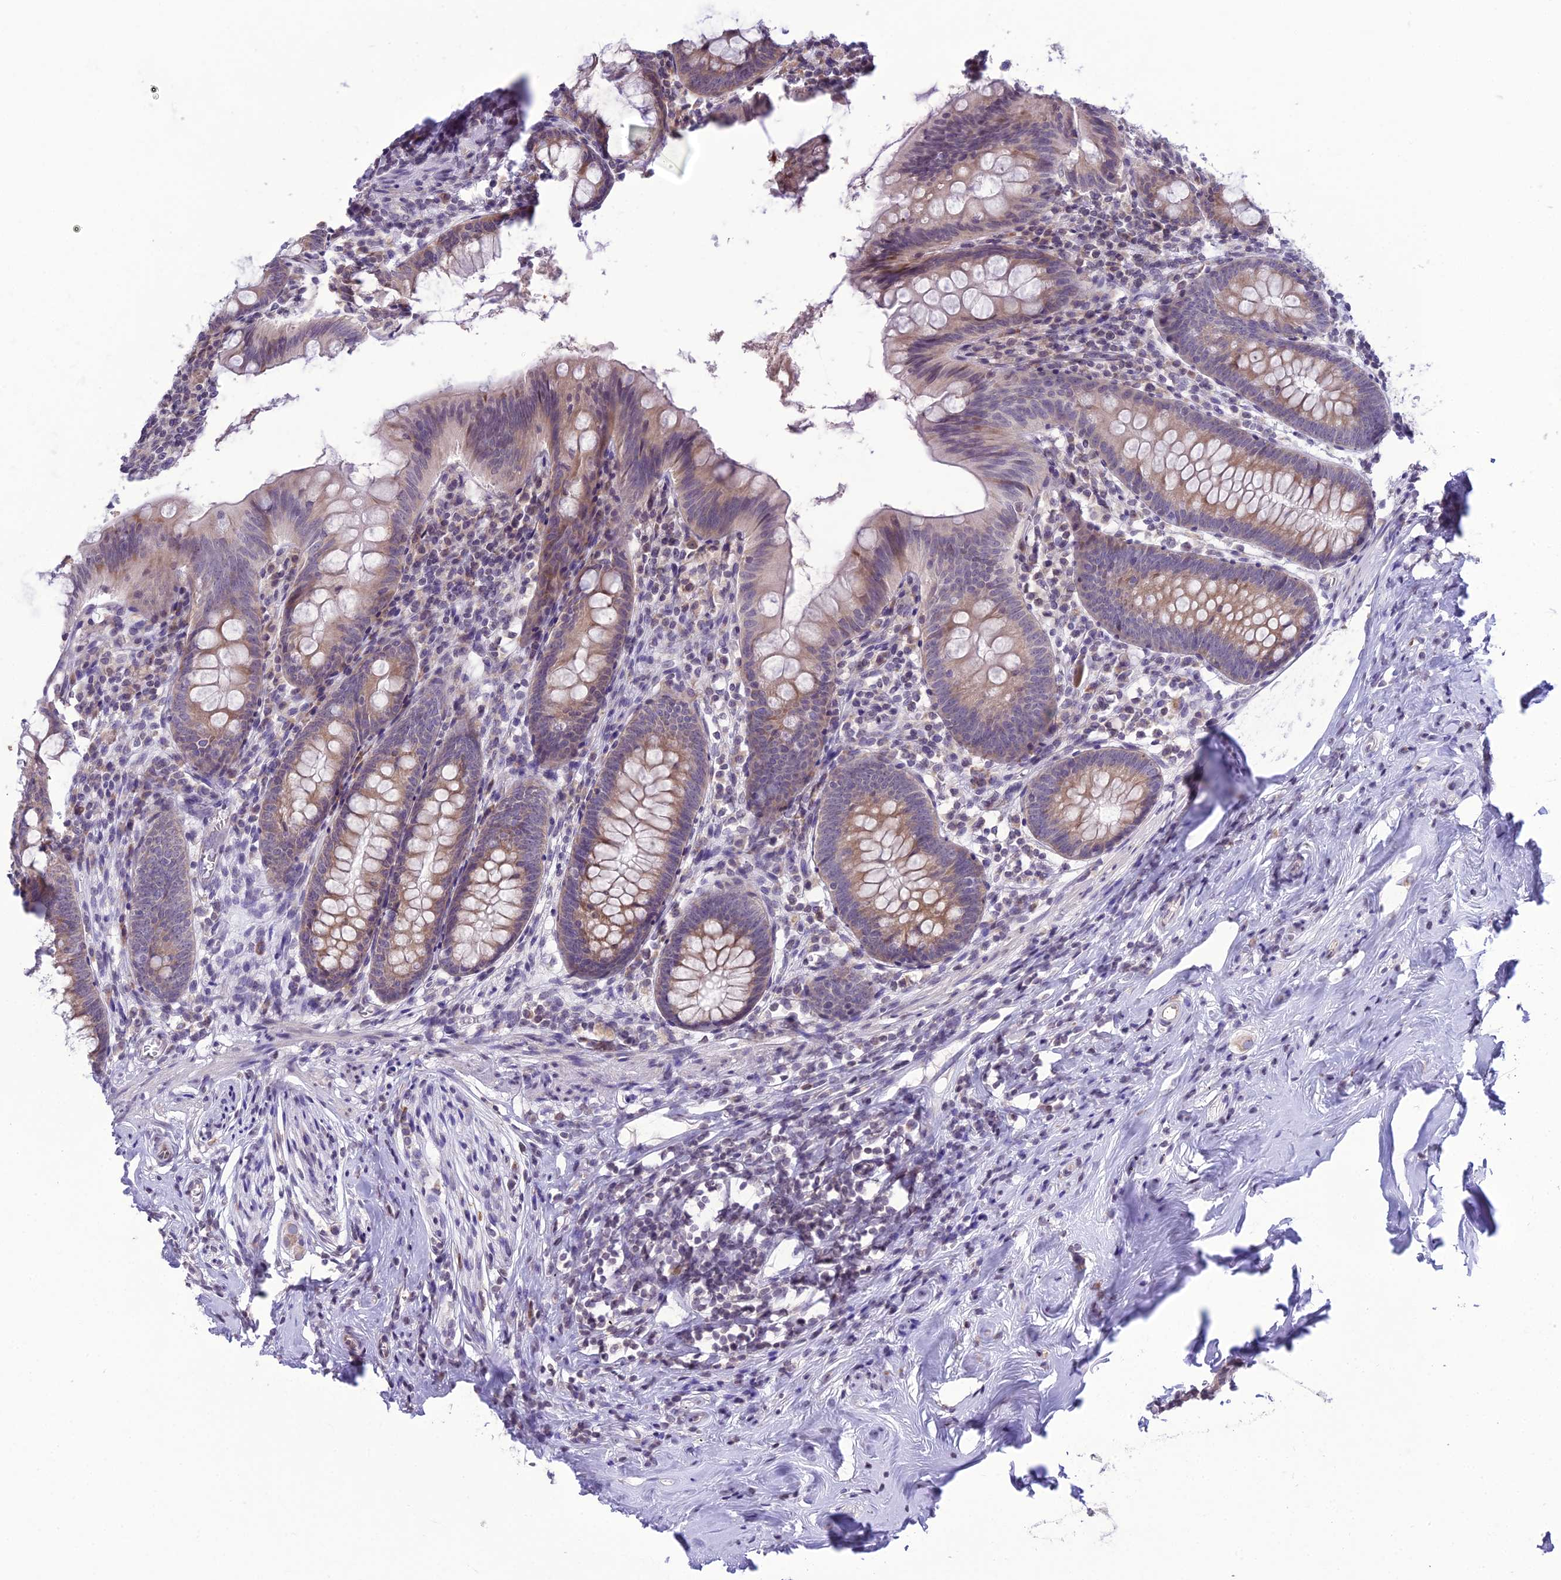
{"staining": {"intensity": "moderate", "quantity": "25%-75%", "location": "cytoplasmic/membranous"}, "tissue": "appendix", "cell_type": "Glandular cells", "image_type": "normal", "snomed": [{"axis": "morphology", "description": "Normal tissue, NOS"}, {"axis": "topography", "description": "Appendix"}], "caption": "DAB immunohistochemical staining of unremarkable human appendix shows moderate cytoplasmic/membranous protein expression in about 25%-75% of glandular cells. (brown staining indicates protein expression, while blue staining denotes nuclei).", "gene": "RPS26", "patient": {"sex": "female", "age": 51}}